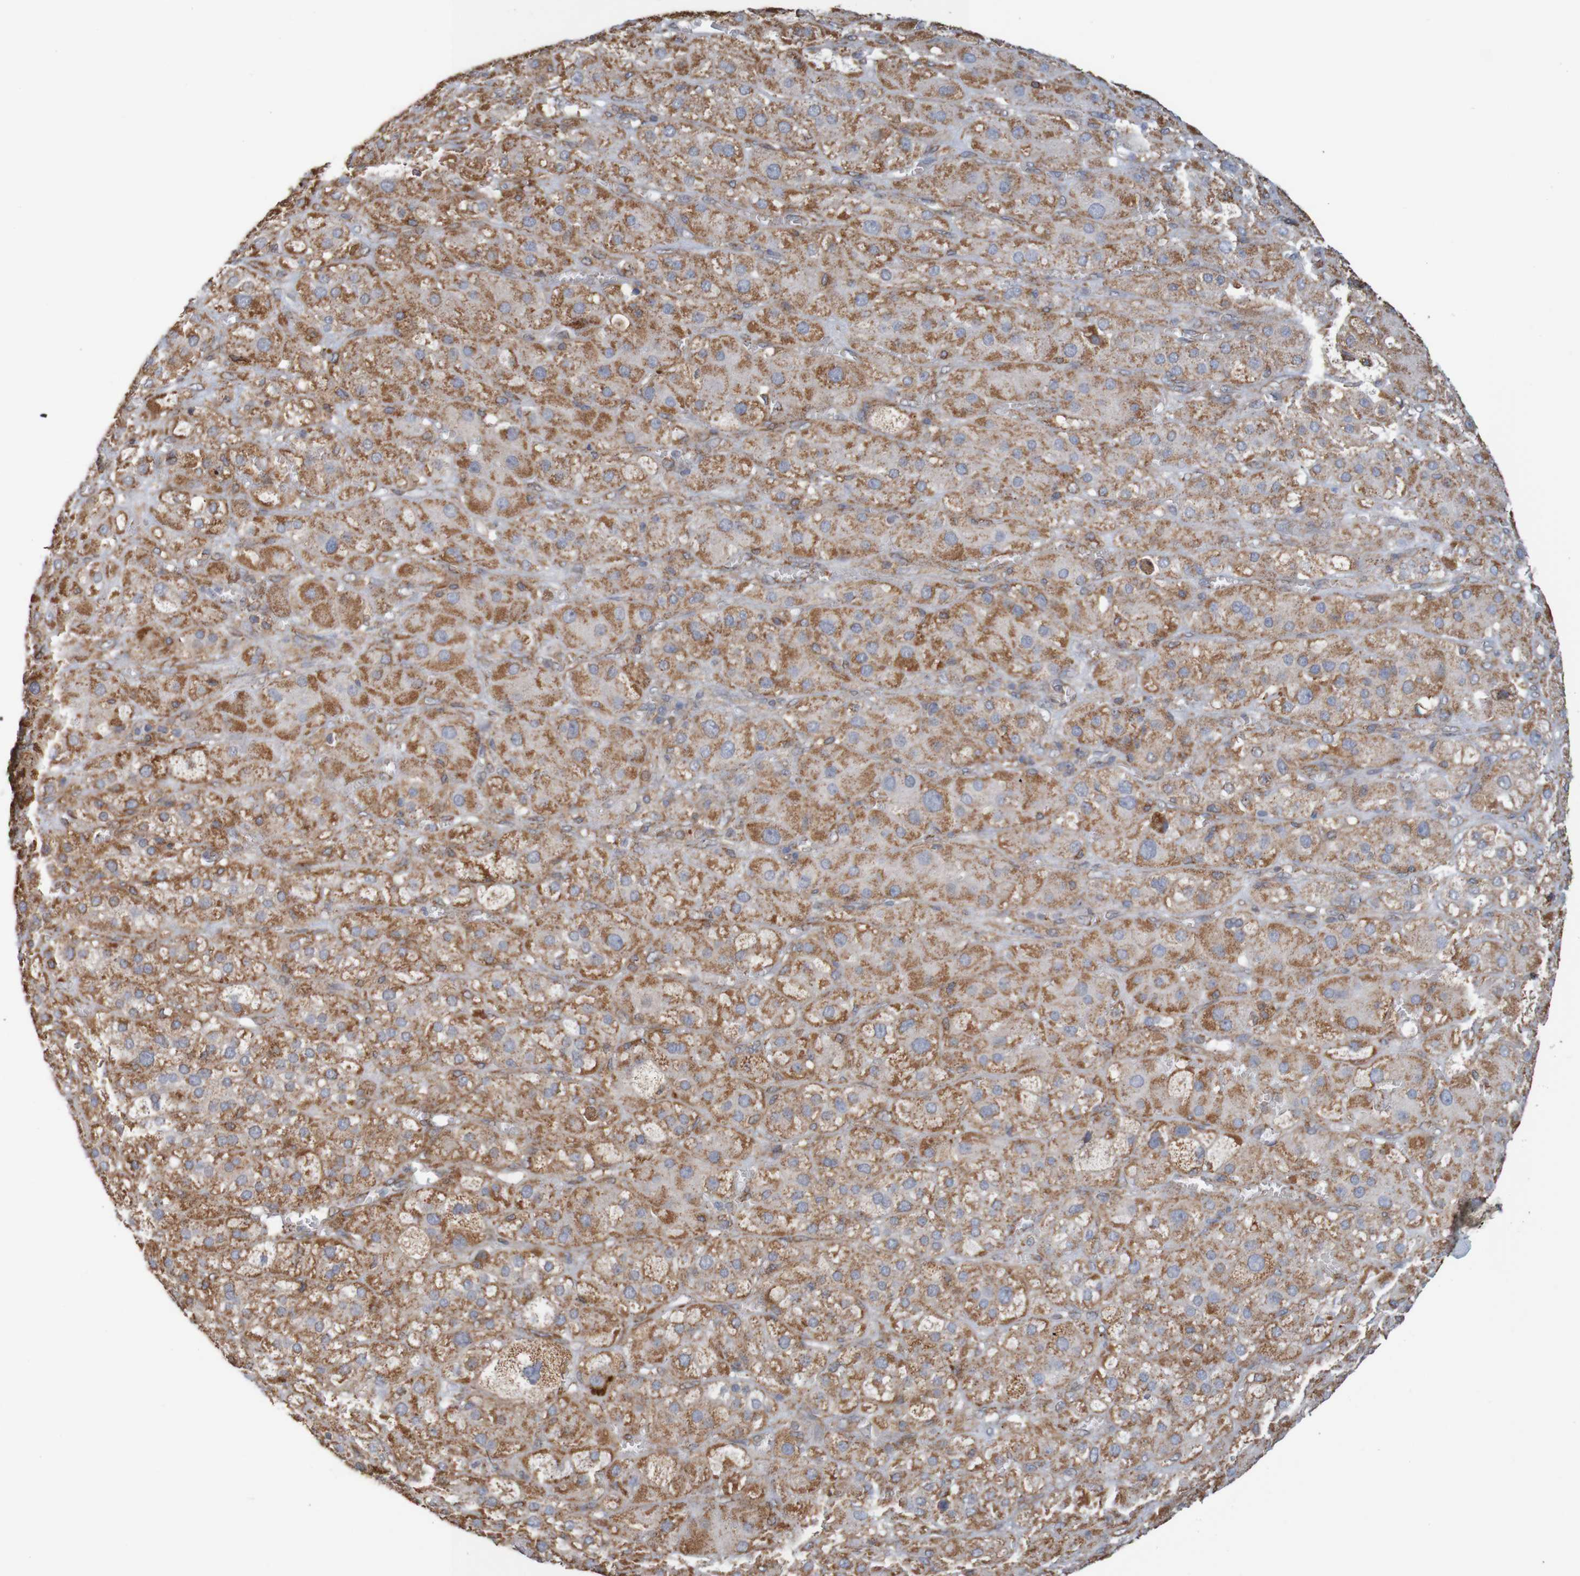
{"staining": {"intensity": "moderate", "quantity": ">75%", "location": "cytoplasmic/membranous"}, "tissue": "adrenal gland", "cell_type": "Glandular cells", "image_type": "normal", "snomed": [{"axis": "morphology", "description": "Normal tissue, NOS"}, {"axis": "topography", "description": "Adrenal gland"}], "caption": "Moderate cytoplasmic/membranous protein staining is seen in approximately >75% of glandular cells in adrenal gland. The staining was performed using DAB (3,3'-diaminobenzidine), with brown indicating positive protein expression. Nuclei are stained blue with hematoxylin.", "gene": "PDIA3", "patient": {"sex": "female", "age": 47}}